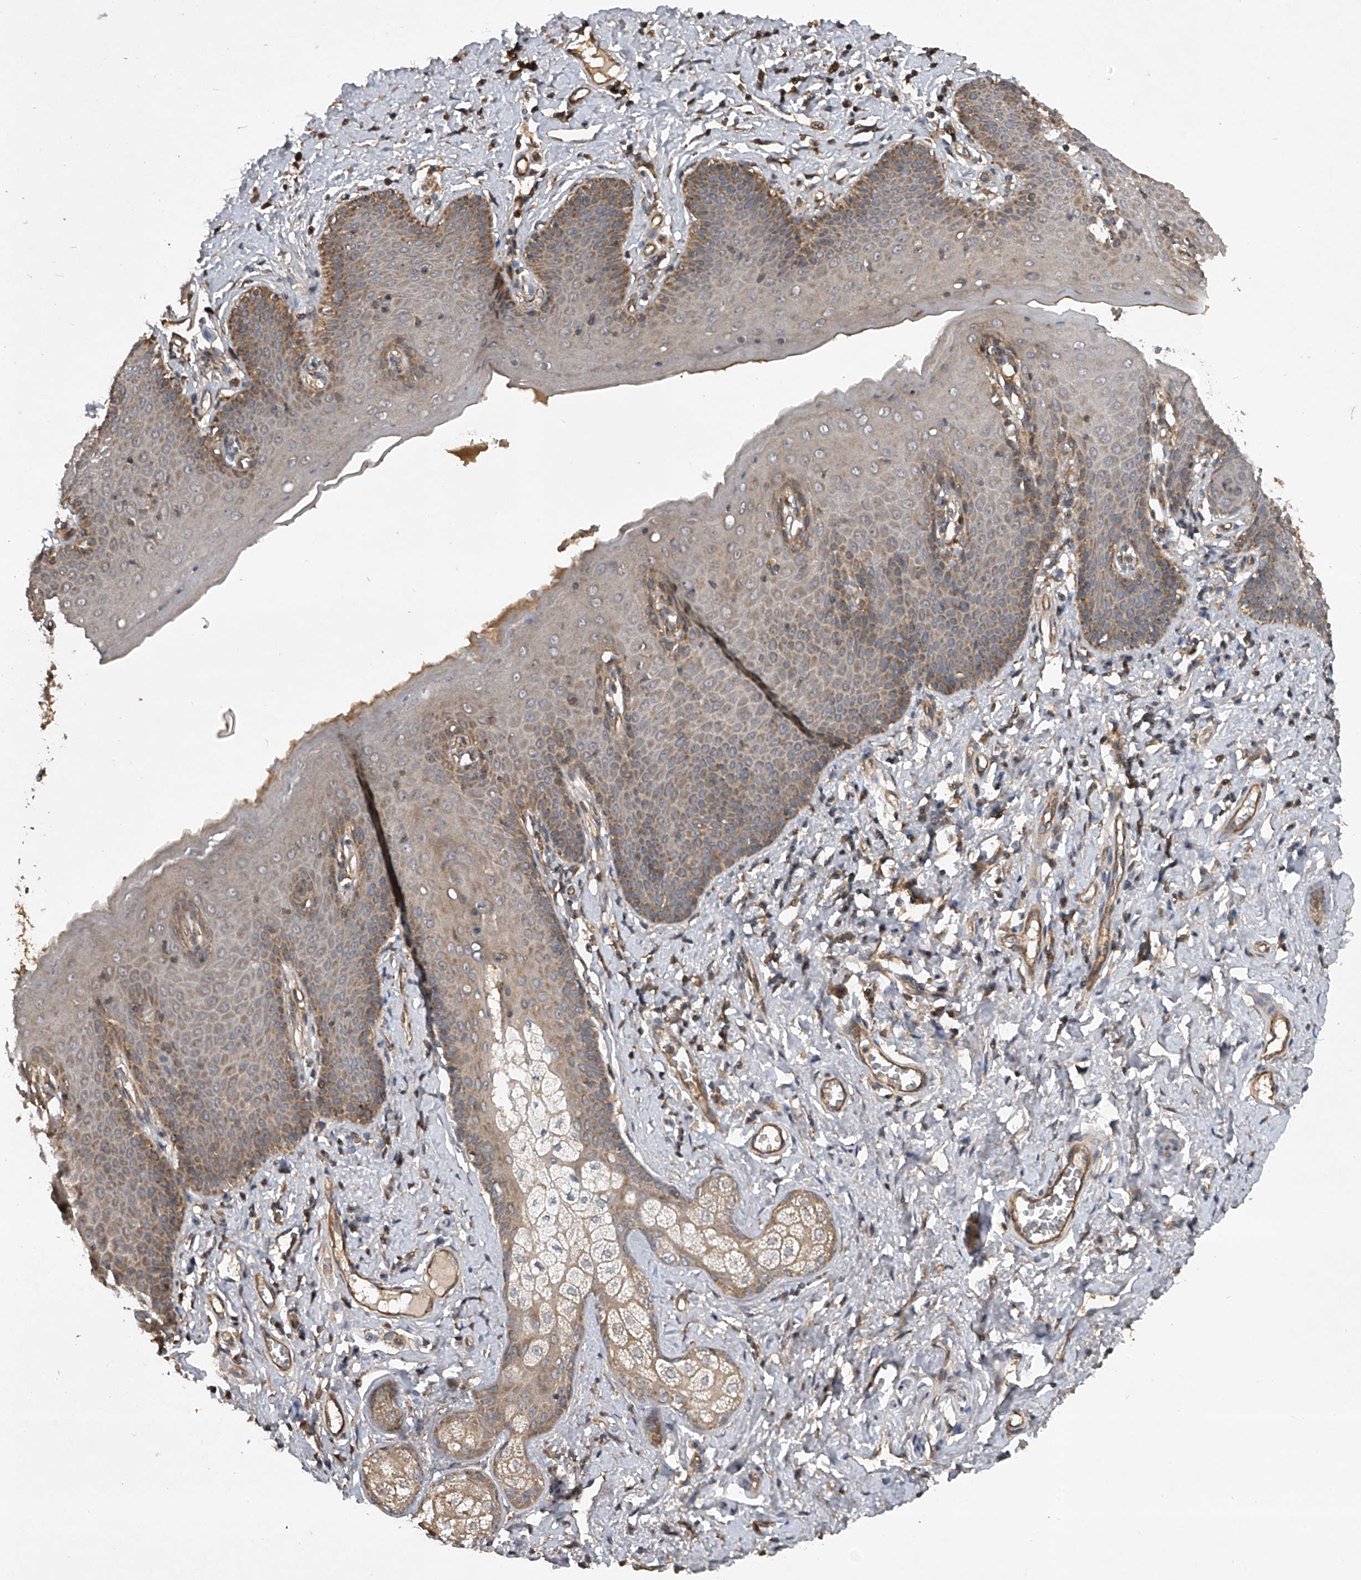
{"staining": {"intensity": "moderate", "quantity": "25%-75%", "location": "cytoplasmic/membranous"}, "tissue": "skin", "cell_type": "Epidermal cells", "image_type": "normal", "snomed": [{"axis": "morphology", "description": "Normal tissue, NOS"}, {"axis": "topography", "description": "Vulva"}], "caption": "DAB immunohistochemical staining of normal skin shows moderate cytoplasmic/membranous protein expression in approximately 25%-75% of epidermal cells.", "gene": "NFS1", "patient": {"sex": "female", "age": 66}}